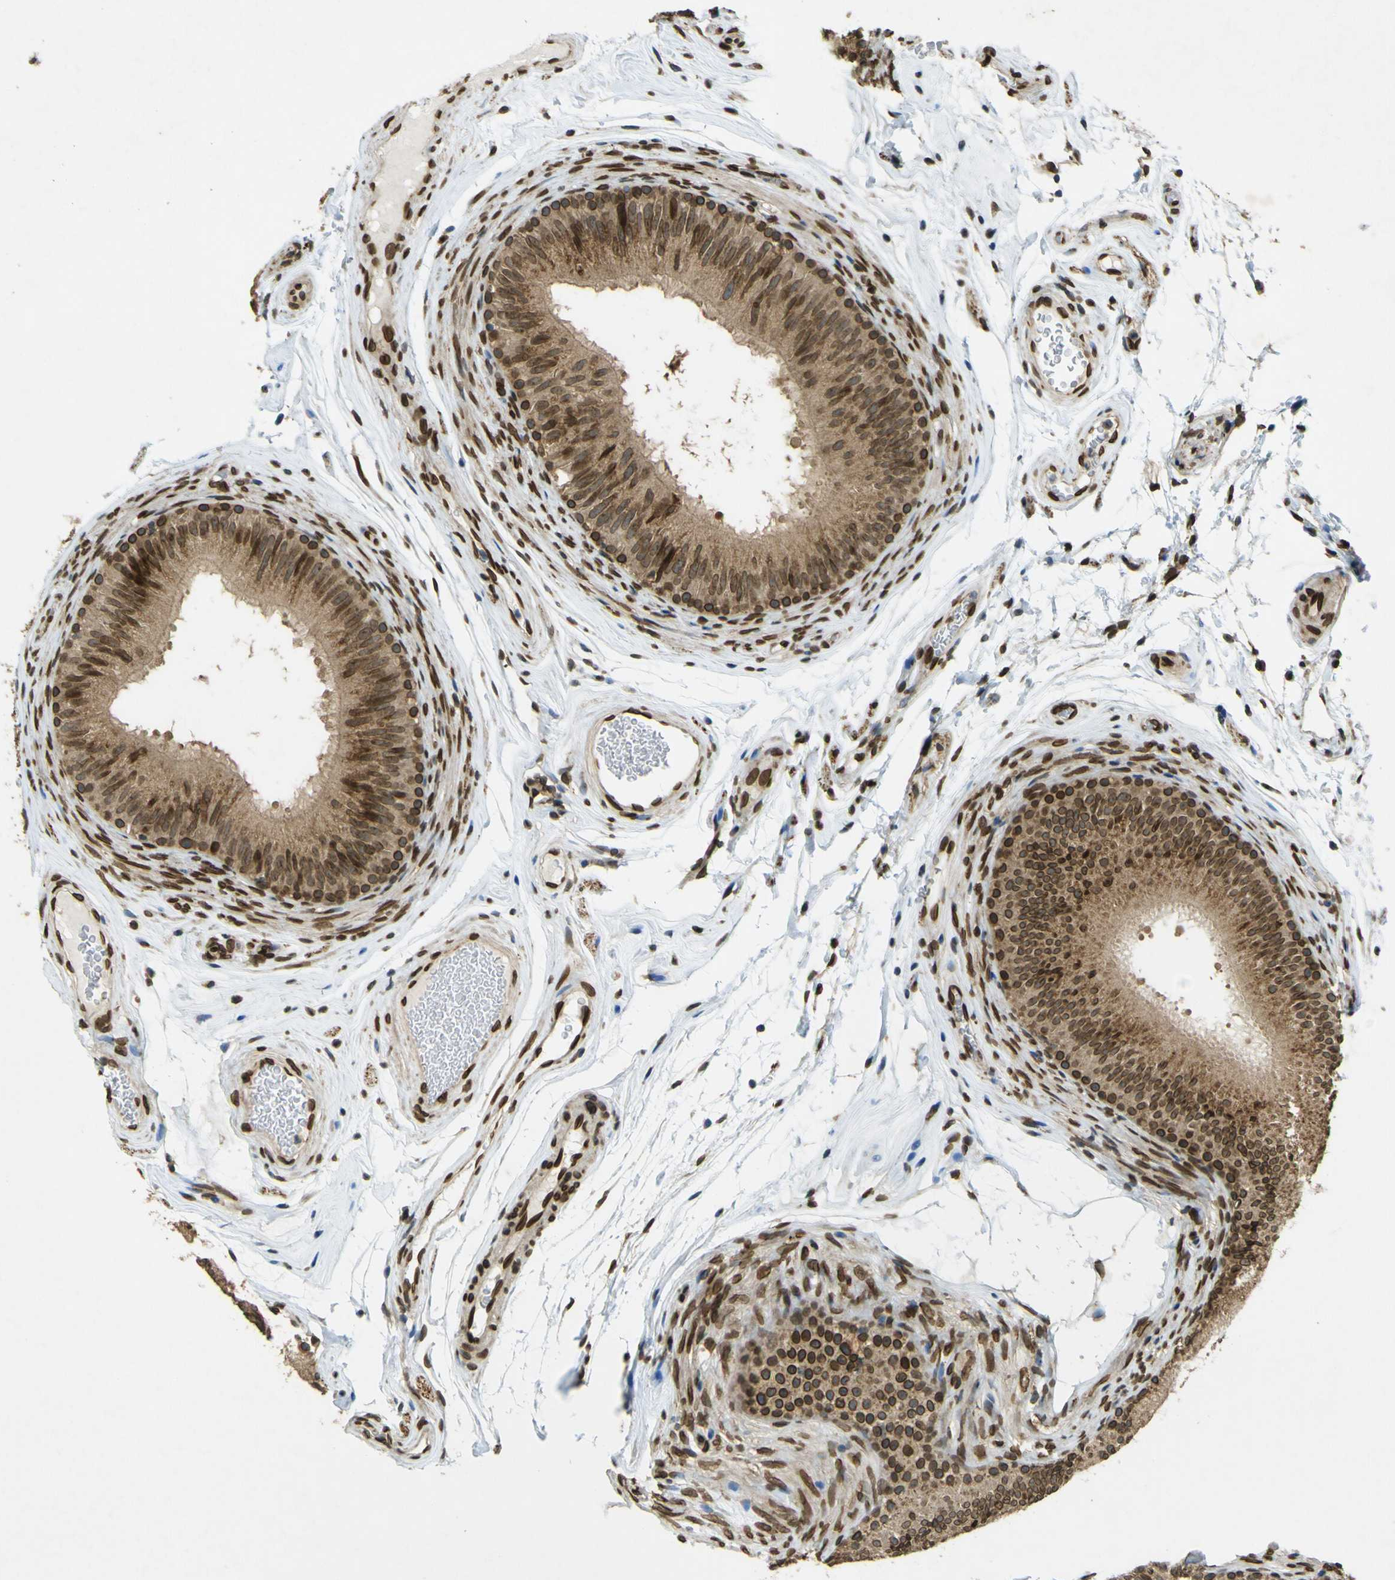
{"staining": {"intensity": "strong", "quantity": ">75%", "location": "cytoplasmic/membranous,nuclear"}, "tissue": "epididymis", "cell_type": "Glandular cells", "image_type": "normal", "snomed": [{"axis": "morphology", "description": "Normal tissue, NOS"}, {"axis": "topography", "description": "Epididymis"}], "caption": "The histopathology image displays immunohistochemical staining of benign epididymis. There is strong cytoplasmic/membranous,nuclear expression is appreciated in about >75% of glandular cells. The staining was performed using DAB (3,3'-diaminobenzidine) to visualize the protein expression in brown, while the nuclei were stained in blue with hematoxylin (Magnification: 20x).", "gene": "GALNT1", "patient": {"sex": "male", "age": 36}}